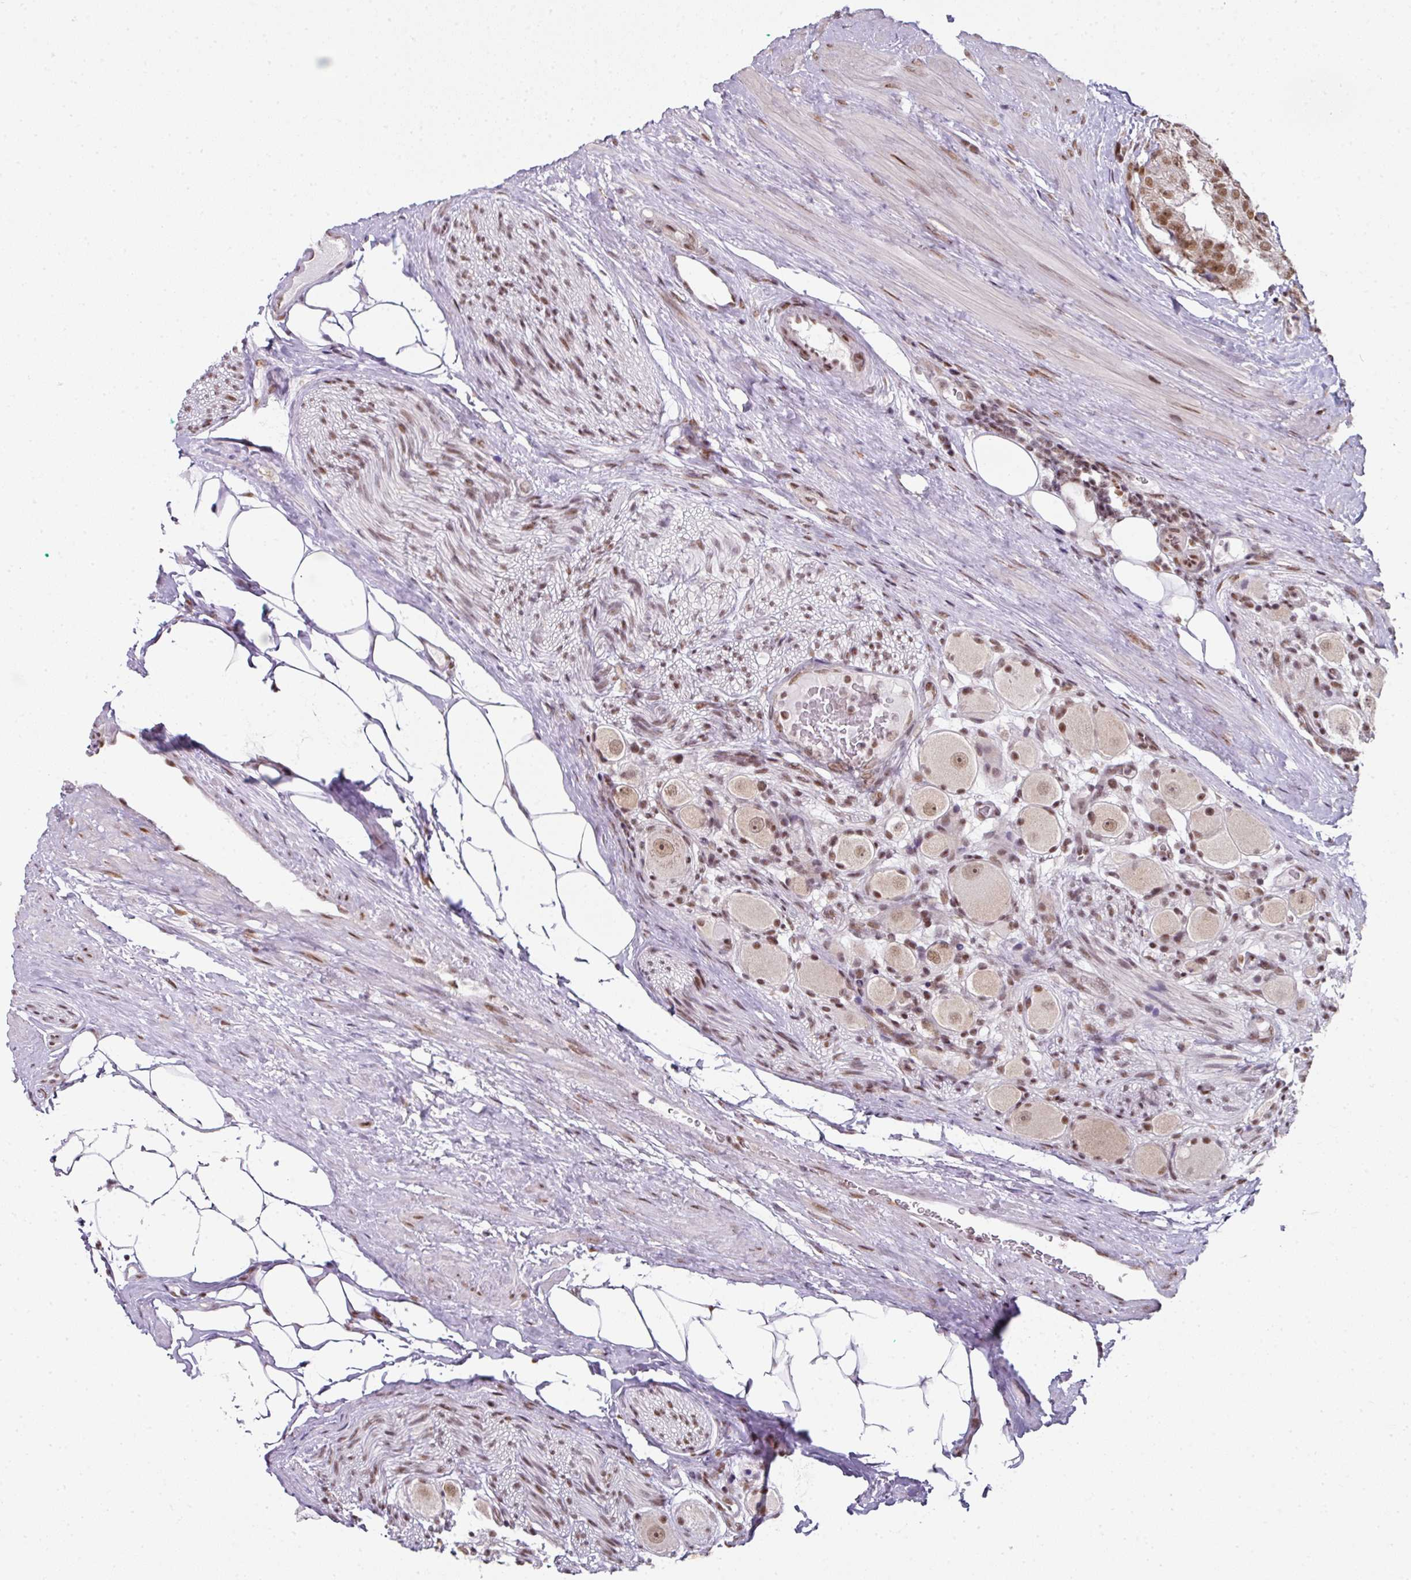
{"staining": {"intensity": "moderate", "quantity": ">75%", "location": "nuclear"}, "tissue": "prostate cancer", "cell_type": "Tumor cells", "image_type": "cancer", "snomed": [{"axis": "morphology", "description": "Adenocarcinoma, High grade"}, {"axis": "topography", "description": "Prostate"}], "caption": "DAB immunohistochemical staining of prostate cancer displays moderate nuclear protein expression in approximately >75% of tumor cells.", "gene": "NFYA", "patient": {"sex": "male", "age": 49}}